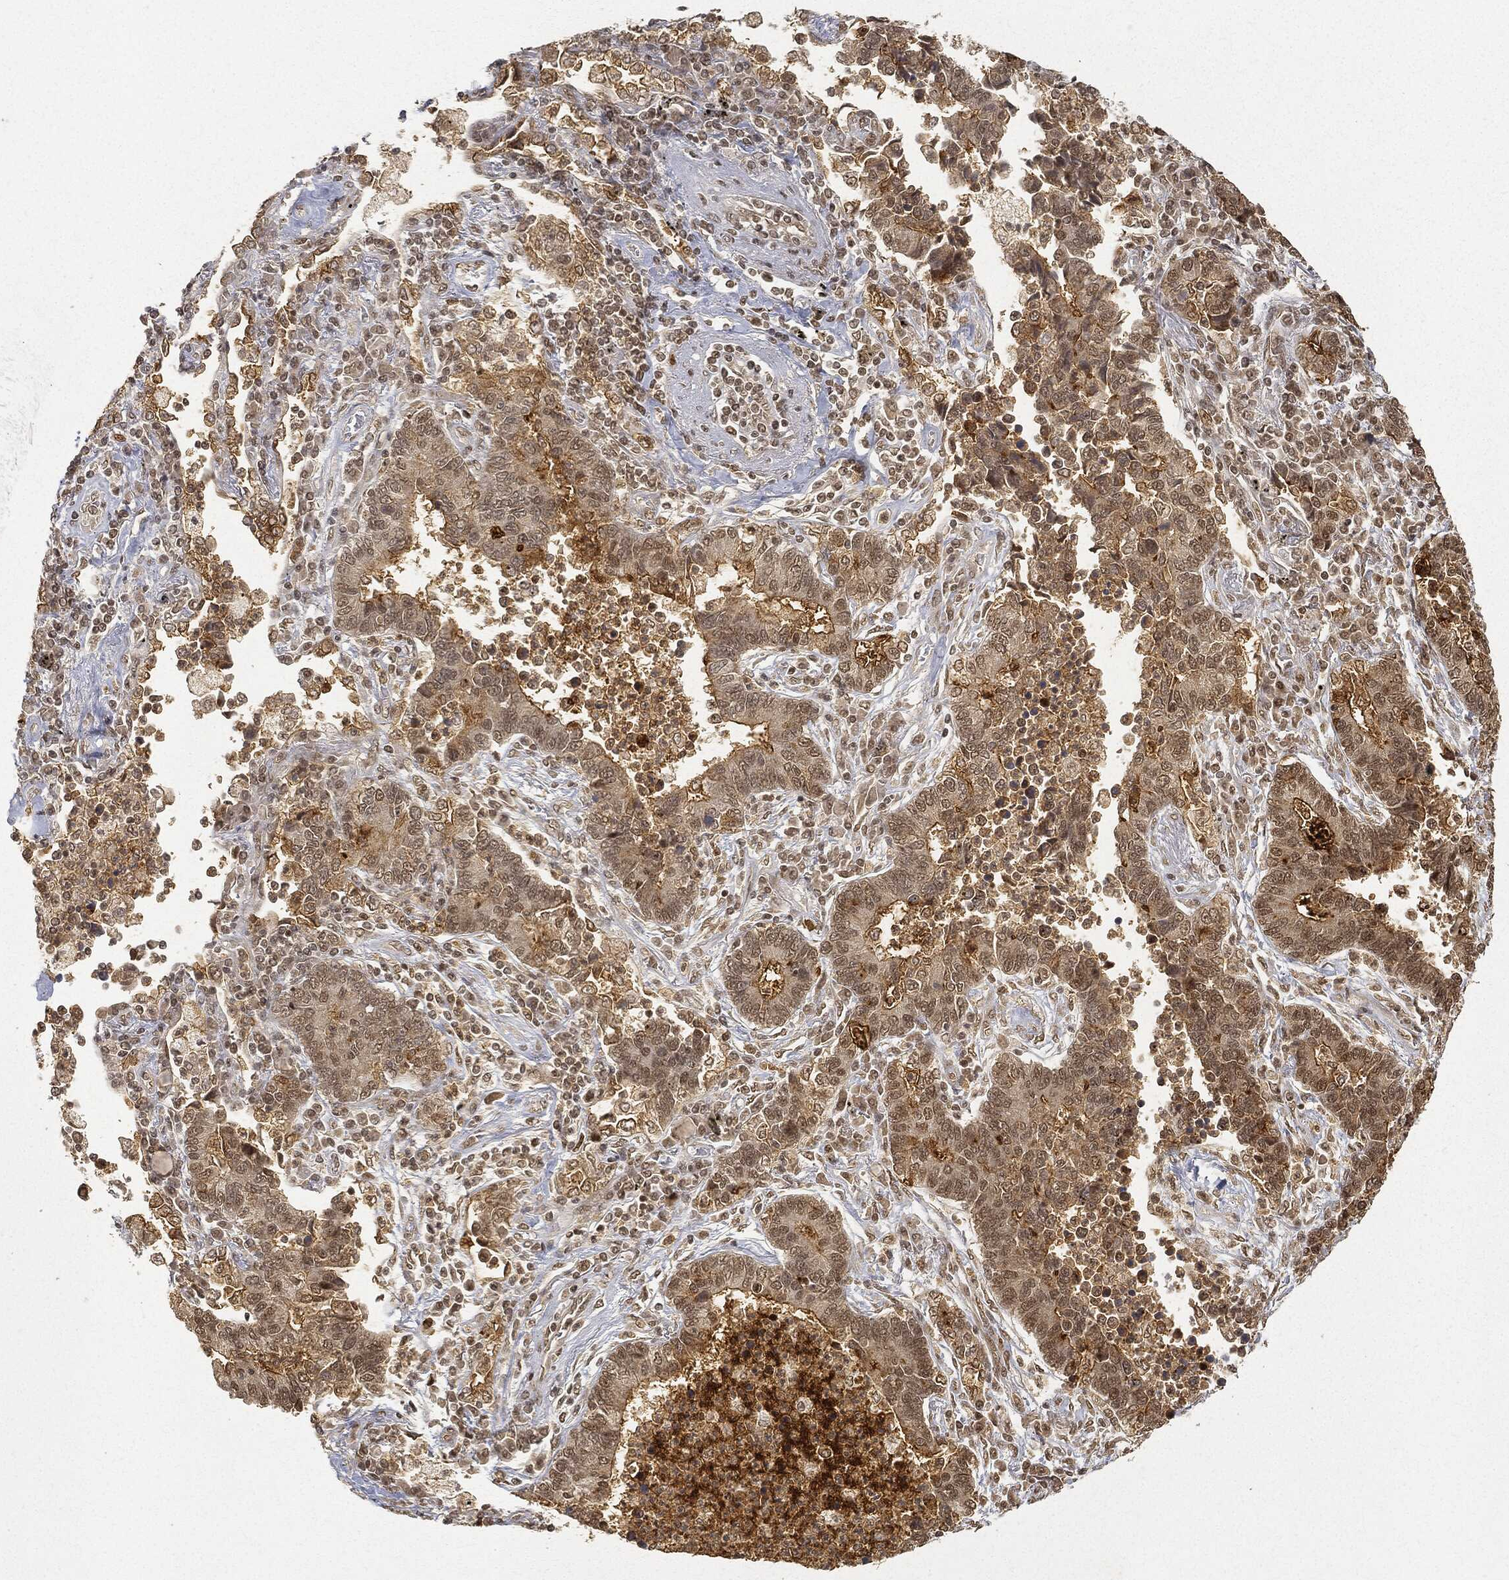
{"staining": {"intensity": "moderate", "quantity": "<25%", "location": "cytoplasmic/membranous"}, "tissue": "lung cancer", "cell_type": "Tumor cells", "image_type": "cancer", "snomed": [{"axis": "morphology", "description": "Adenocarcinoma, NOS"}, {"axis": "topography", "description": "Lung"}], "caption": "Immunohistochemistry of human lung adenocarcinoma demonstrates low levels of moderate cytoplasmic/membranous positivity in approximately <25% of tumor cells.", "gene": "CIB1", "patient": {"sex": "female", "age": 57}}